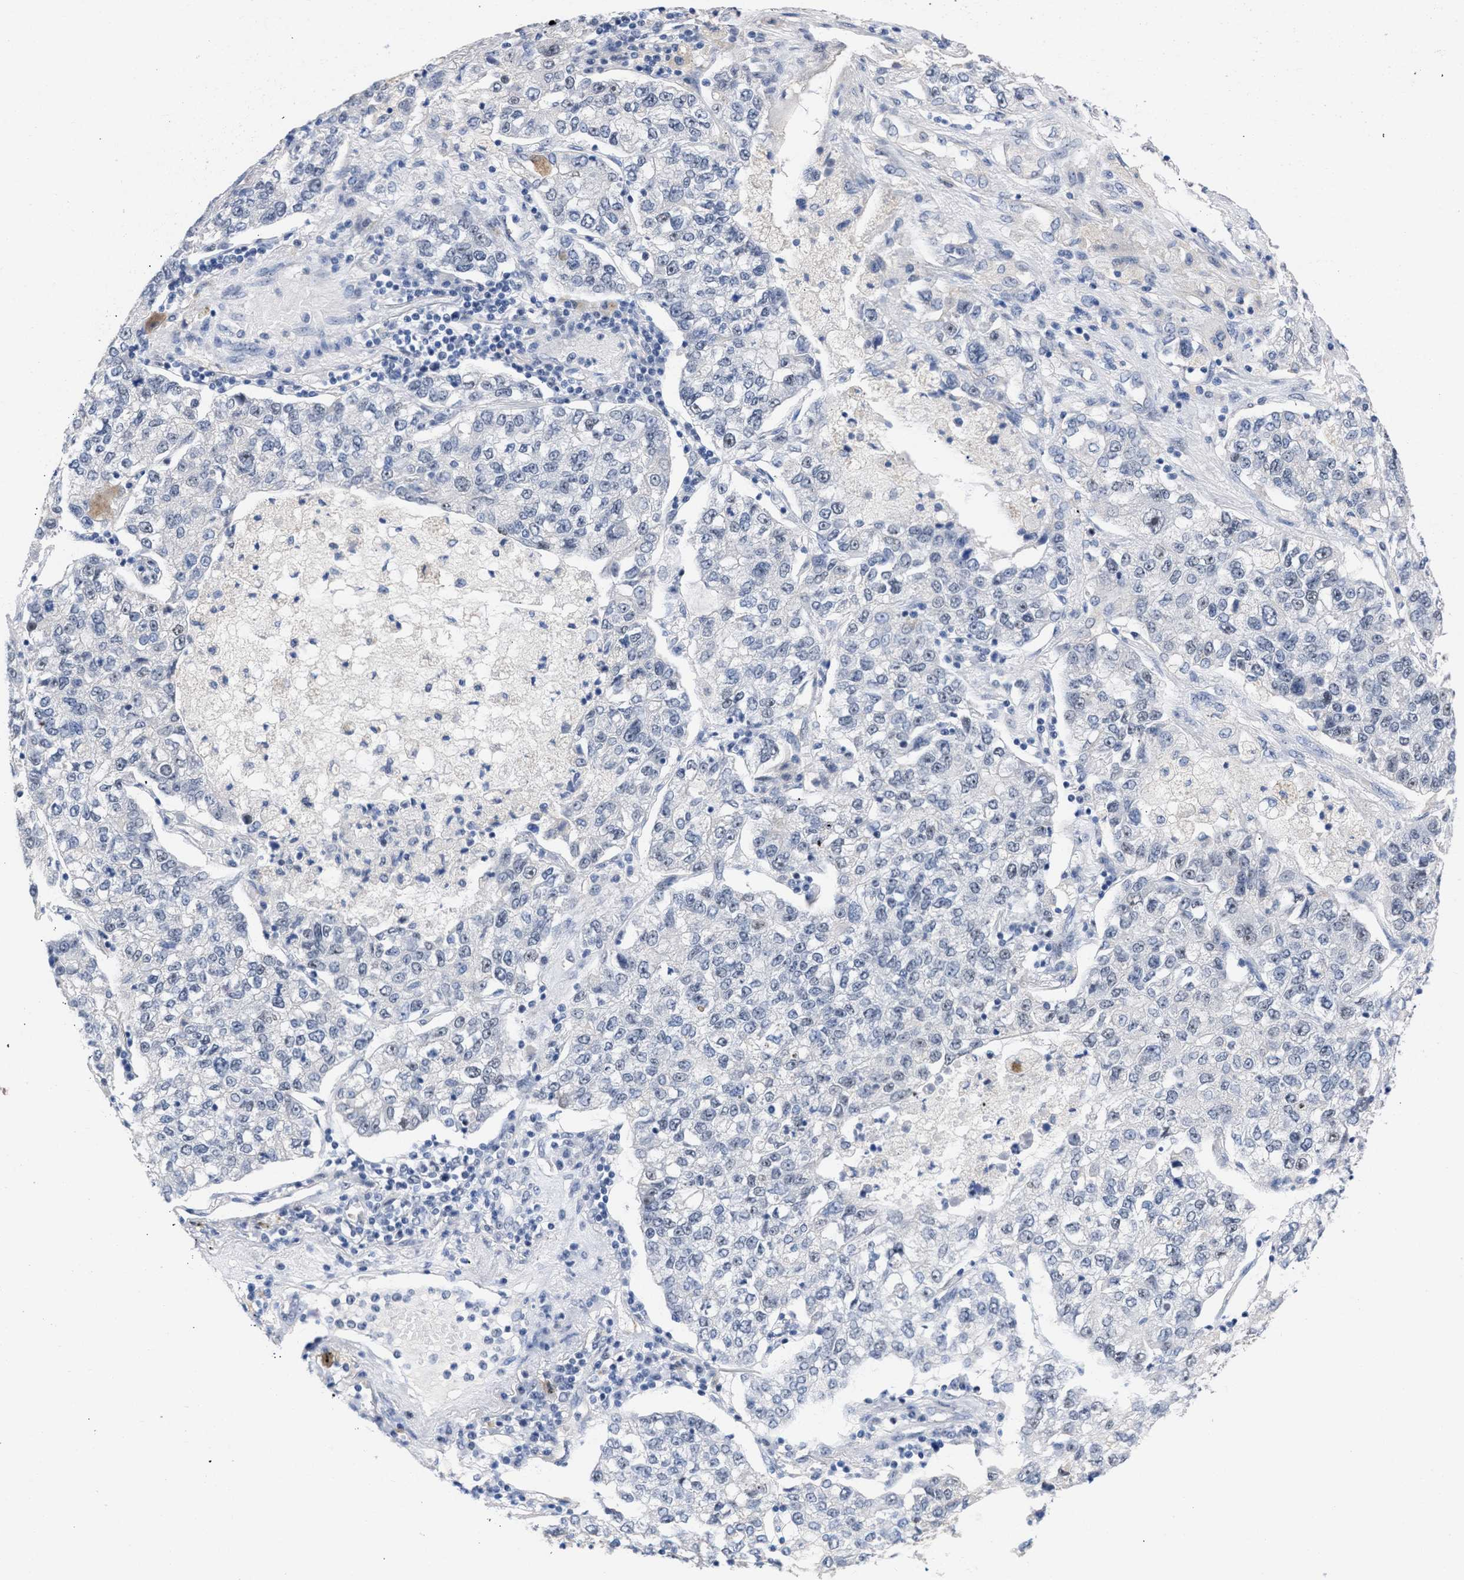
{"staining": {"intensity": "negative", "quantity": "none", "location": "none"}, "tissue": "lung cancer", "cell_type": "Tumor cells", "image_type": "cancer", "snomed": [{"axis": "morphology", "description": "Adenocarcinoma, NOS"}, {"axis": "topography", "description": "Lung"}], "caption": "Lung adenocarcinoma was stained to show a protein in brown. There is no significant staining in tumor cells. (Immunohistochemistry, brightfield microscopy, high magnification).", "gene": "DDX41", "patient": {"sex": "male", "age": 49}}